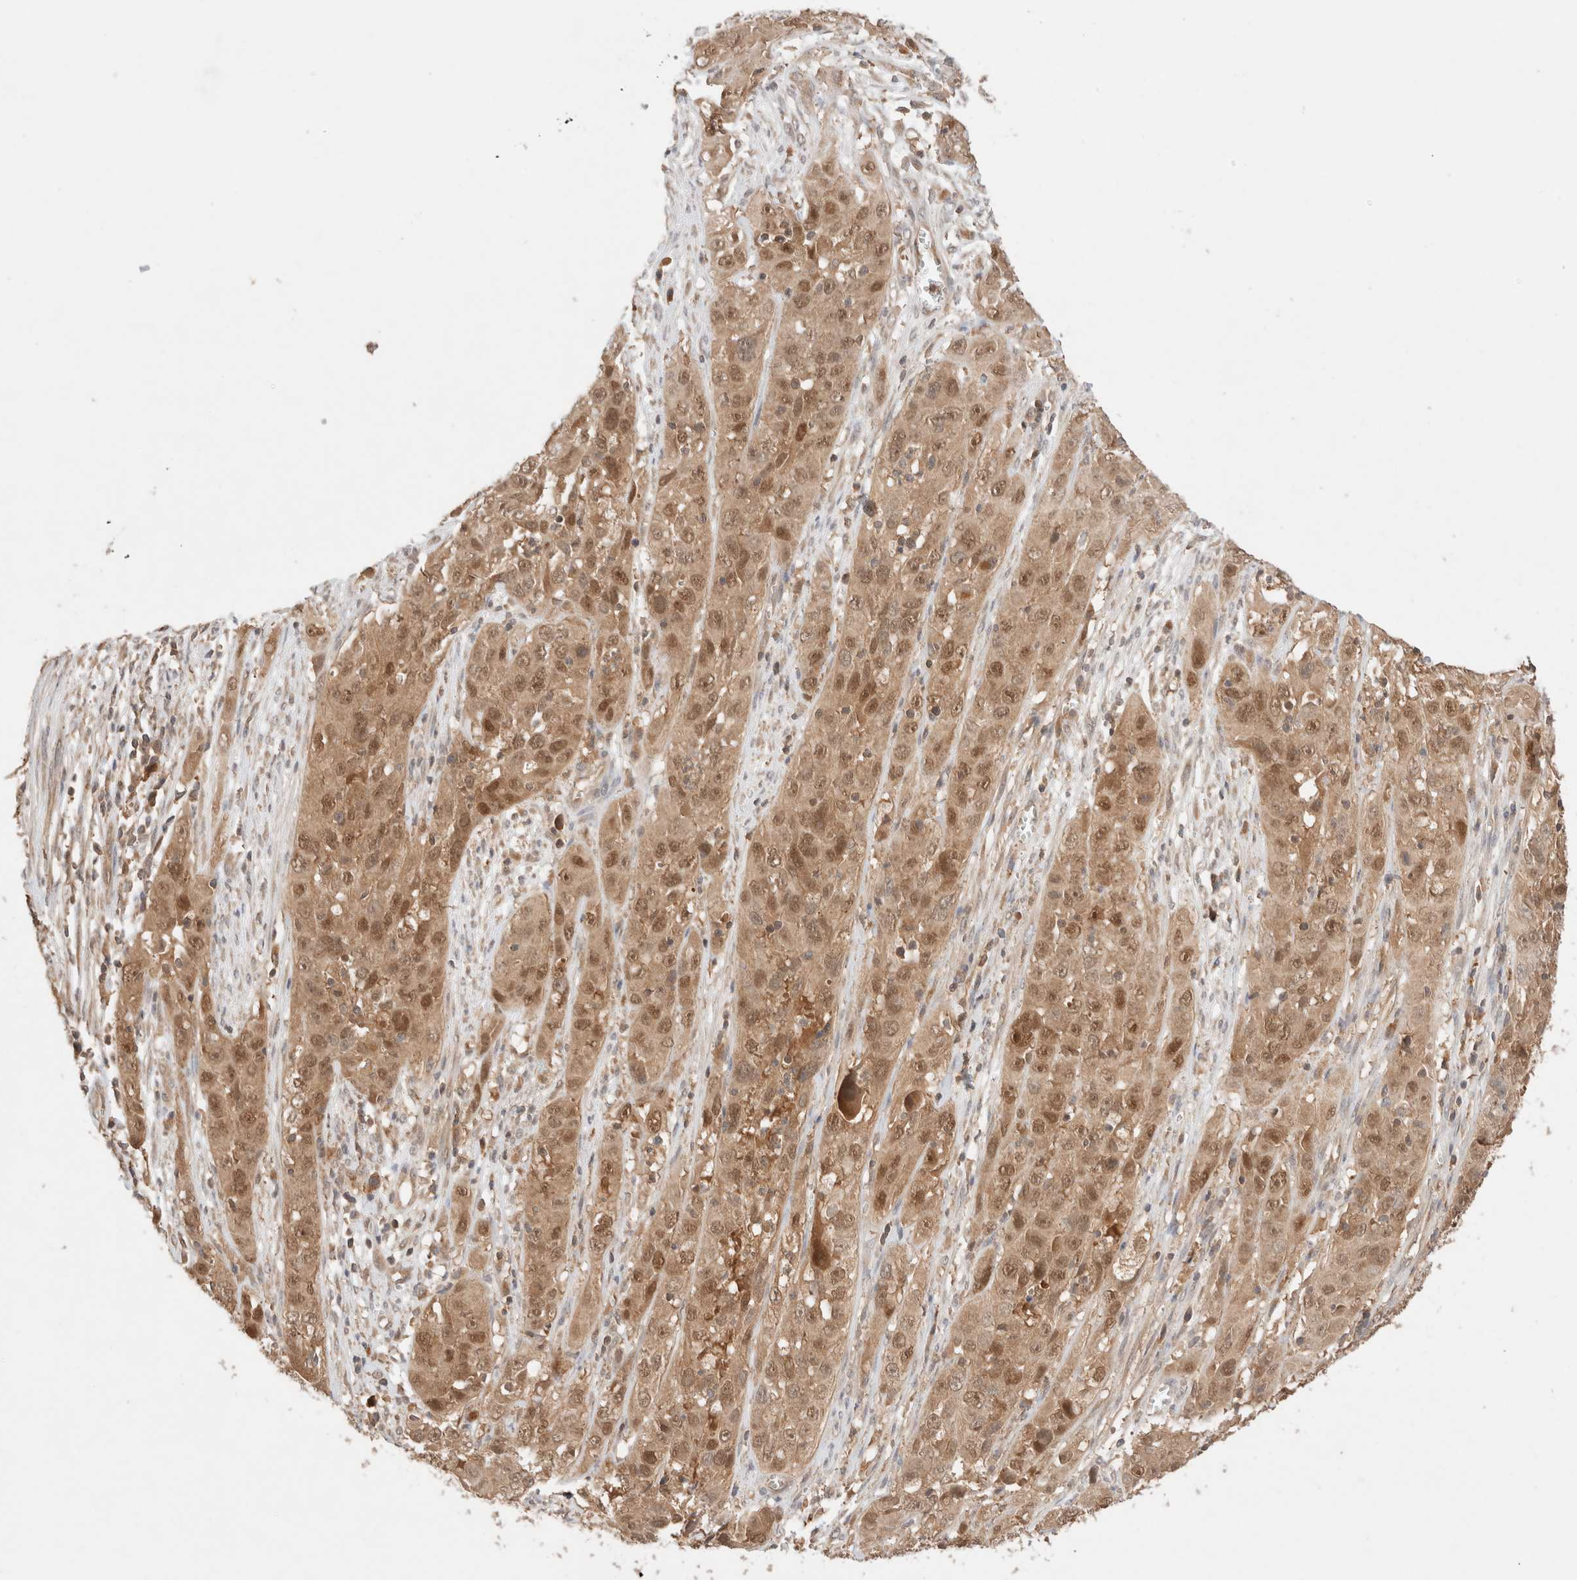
{"staining": {"intensity": "moderate", "quantity": ">75%", "location": "cytoplasmic/membranous,nuclear"}, "tissue": "cervical cancer", "cell_type": "Tumor cells", "image_type": "cancer", "snomed": [{"axis": "morphology", "description": "Squamous cell carcinoma, NOS"}, {"axis": "topography", "description": "Cervix"}], "caption": "High-magnification brightfield microscopy of cervical squamous cell carcinoma stained with DAB (3,3'-diaminobenzidine) (brown) and counterstained with hematoxylin (blue). tumor cells exhibit moderate cytoplasmic/membranous and nuclear expression is seen in about>75% of cells.", "gene": "CARNMT1", "patient": {"sex": "female", "age": 32}}